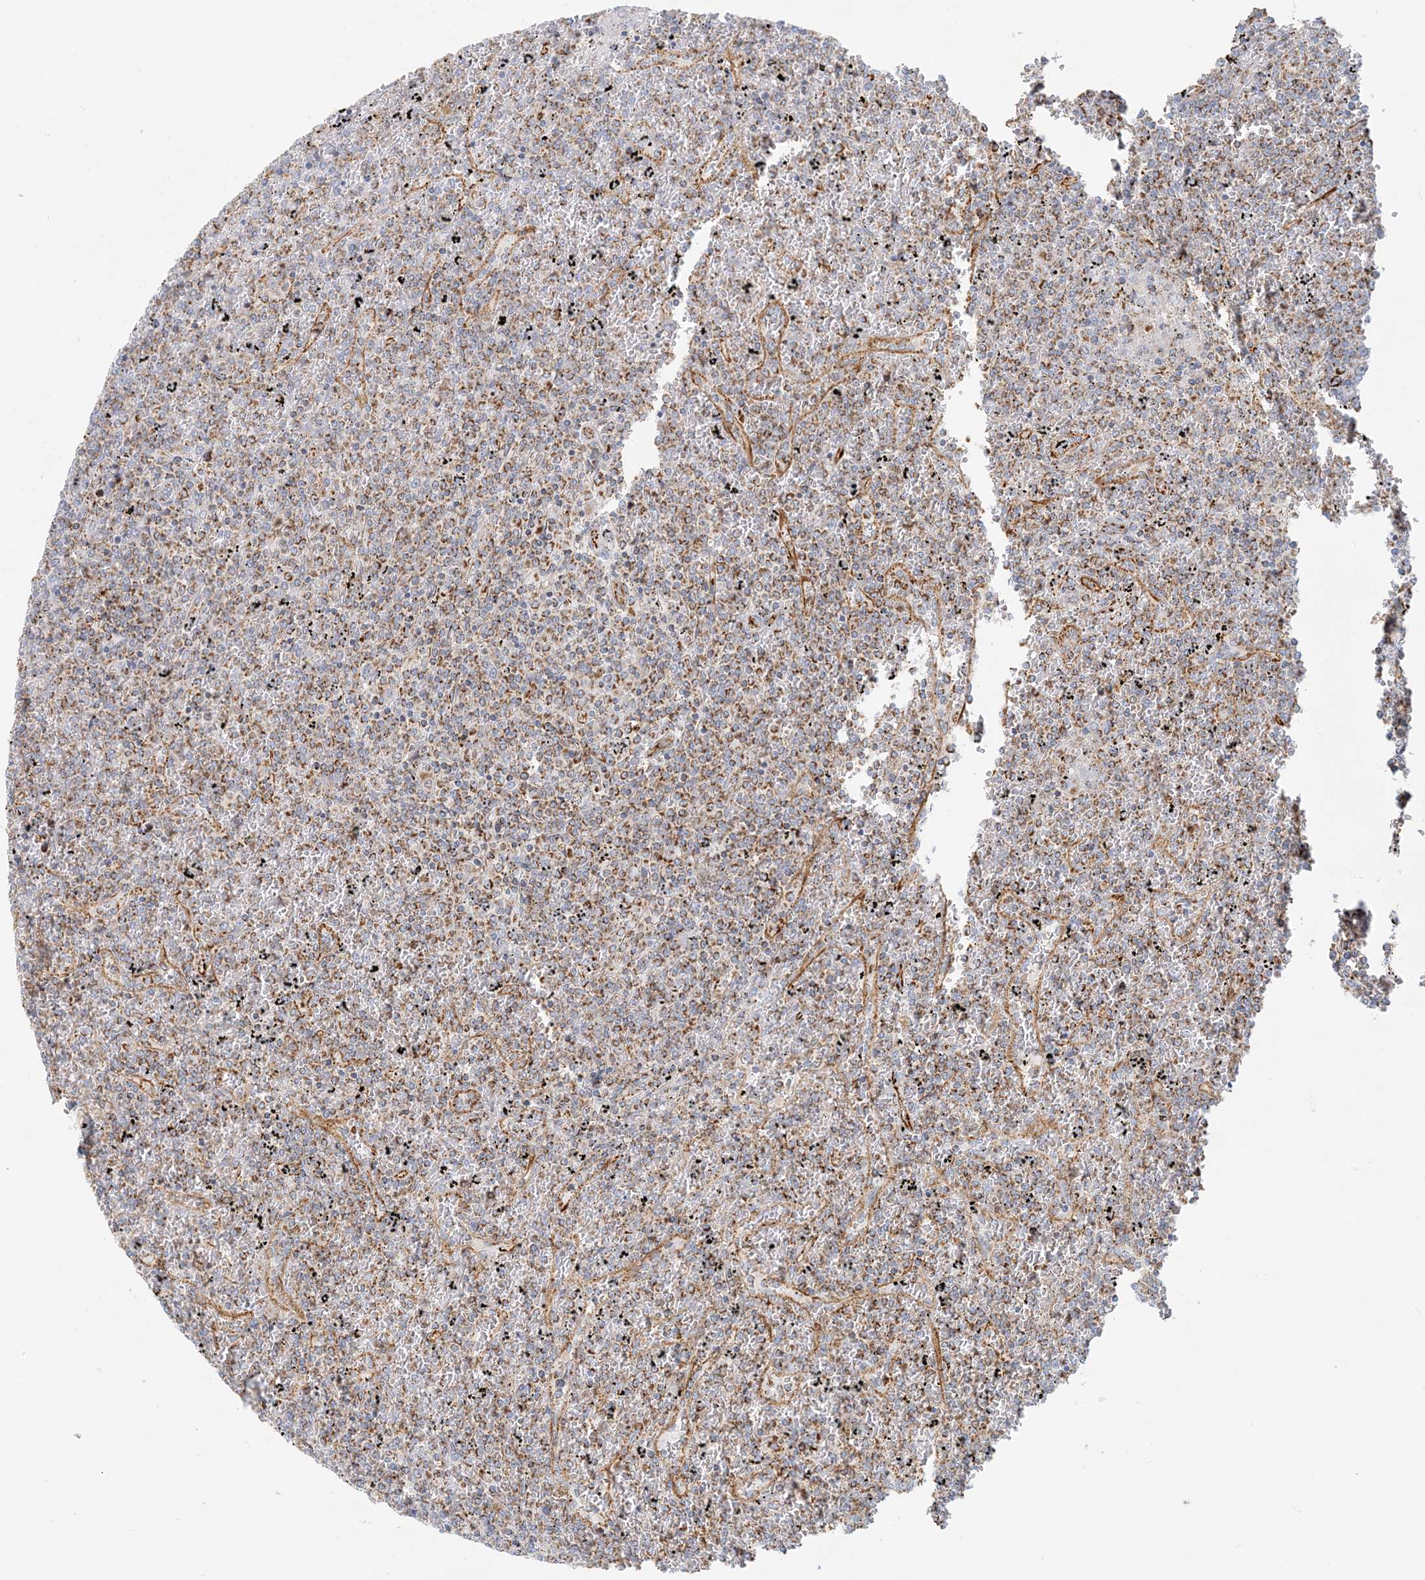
{"staining": {"intensity": "moderate", "quantity": ">75%", "location": "cytoplasmic/membranous"}, "tissue": "lymphoma", "cell_type": "Tumor cells", "image_type": "cancer", "snomed": [{"axis": "morphology", "description": "Malignant lymphoma, non-Hodgkin's type, Low grade"}, {"axis": "topography", "description": "Spleen"}], "caption": "Malignant lymphoma, non-Hodgkin's type (low-grade) stained for a protein displays moderate cytoplasmic/membranous positivity in tumor cells. (DAB (3,3'-diaminobenzidine) IHC with brightfield microscopy, high magnification).", "gene": "COA3", "patient": {"sex": "female", "age": 19}}